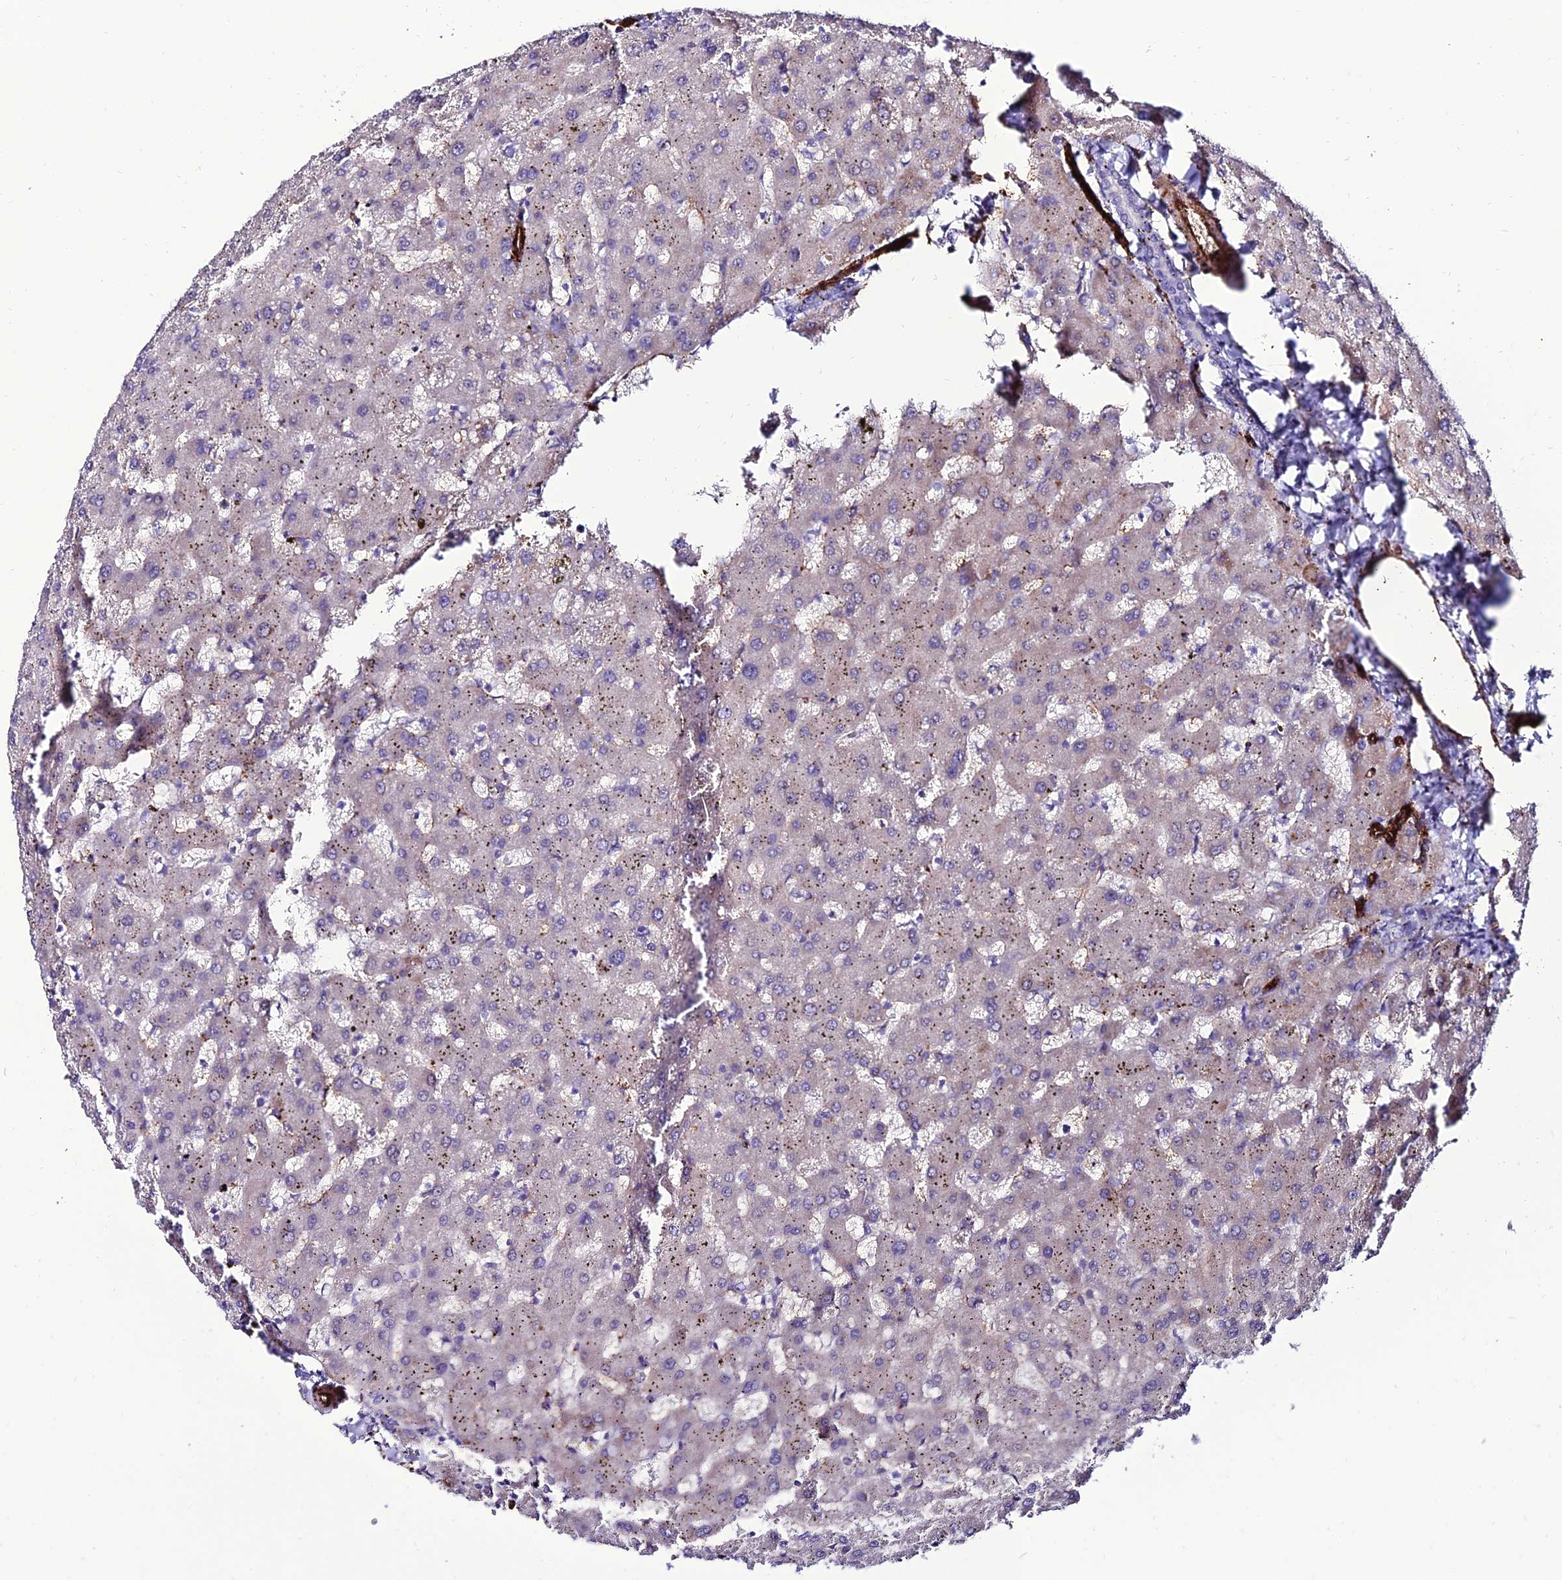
{"staining": {"intensity": "negative", "quantity": "none", "location": "none"}, "tissue": "liver", "cell_type": "Cholangiocytes", "image_type": "normal", "snomed": [{"axis": "morphology", "description": "Normal tissue, NOS"}, {"axis": "topography", "description": "Liver"}], "caption": "This photomicrograph is of benign liver stained with immunohistochemistry (IHC) to label a protein in brown with the nuclei are counter-stained blue. There is no staining in cholangiocytes.", "gene": "ALDH3B2", "patient": {"sex": "female", "age": 63}}